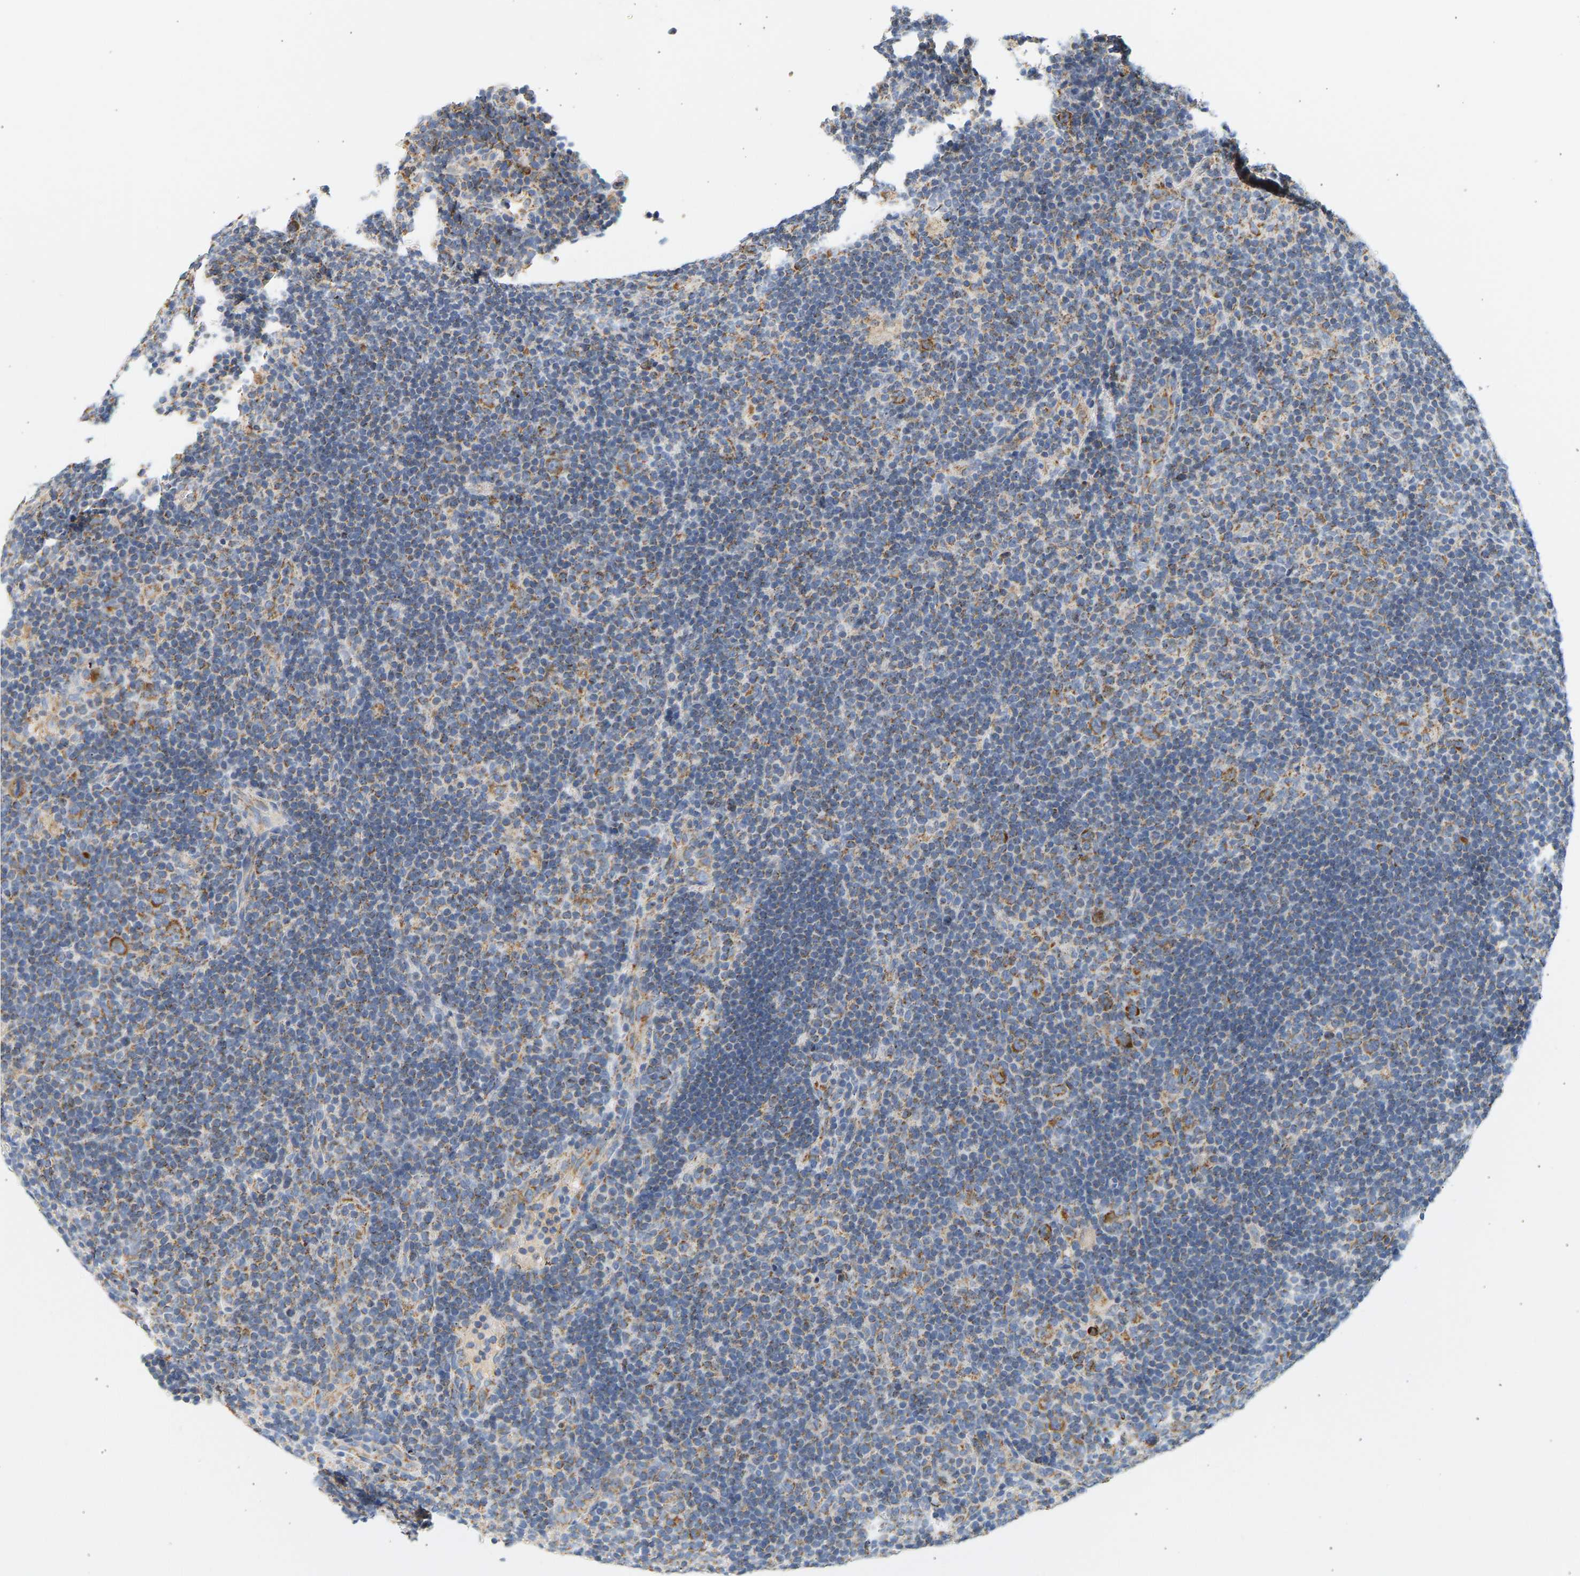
{"staining": {"intensity": "moderate", "quantity": ">75%", "location": "cytoplasmic/membranous"}, "tissue": "lymphoma", "cell_type": "Tumor cells", "image_type": "cancer", "snomed": [{"axis": "morphology", "description": "Hodgkin's disease, NOS"}, {"axis": "topography", "description": "Lymph node"}], "caption": "DAB immunohistochemical staining of Hodgkin's disease reveals moderate cytoplasmic/membranous protein positivity in approximately >75% of tumor cells.", "gene": "GRPEL2", "patient": {"sex": "female", "age": 57}}